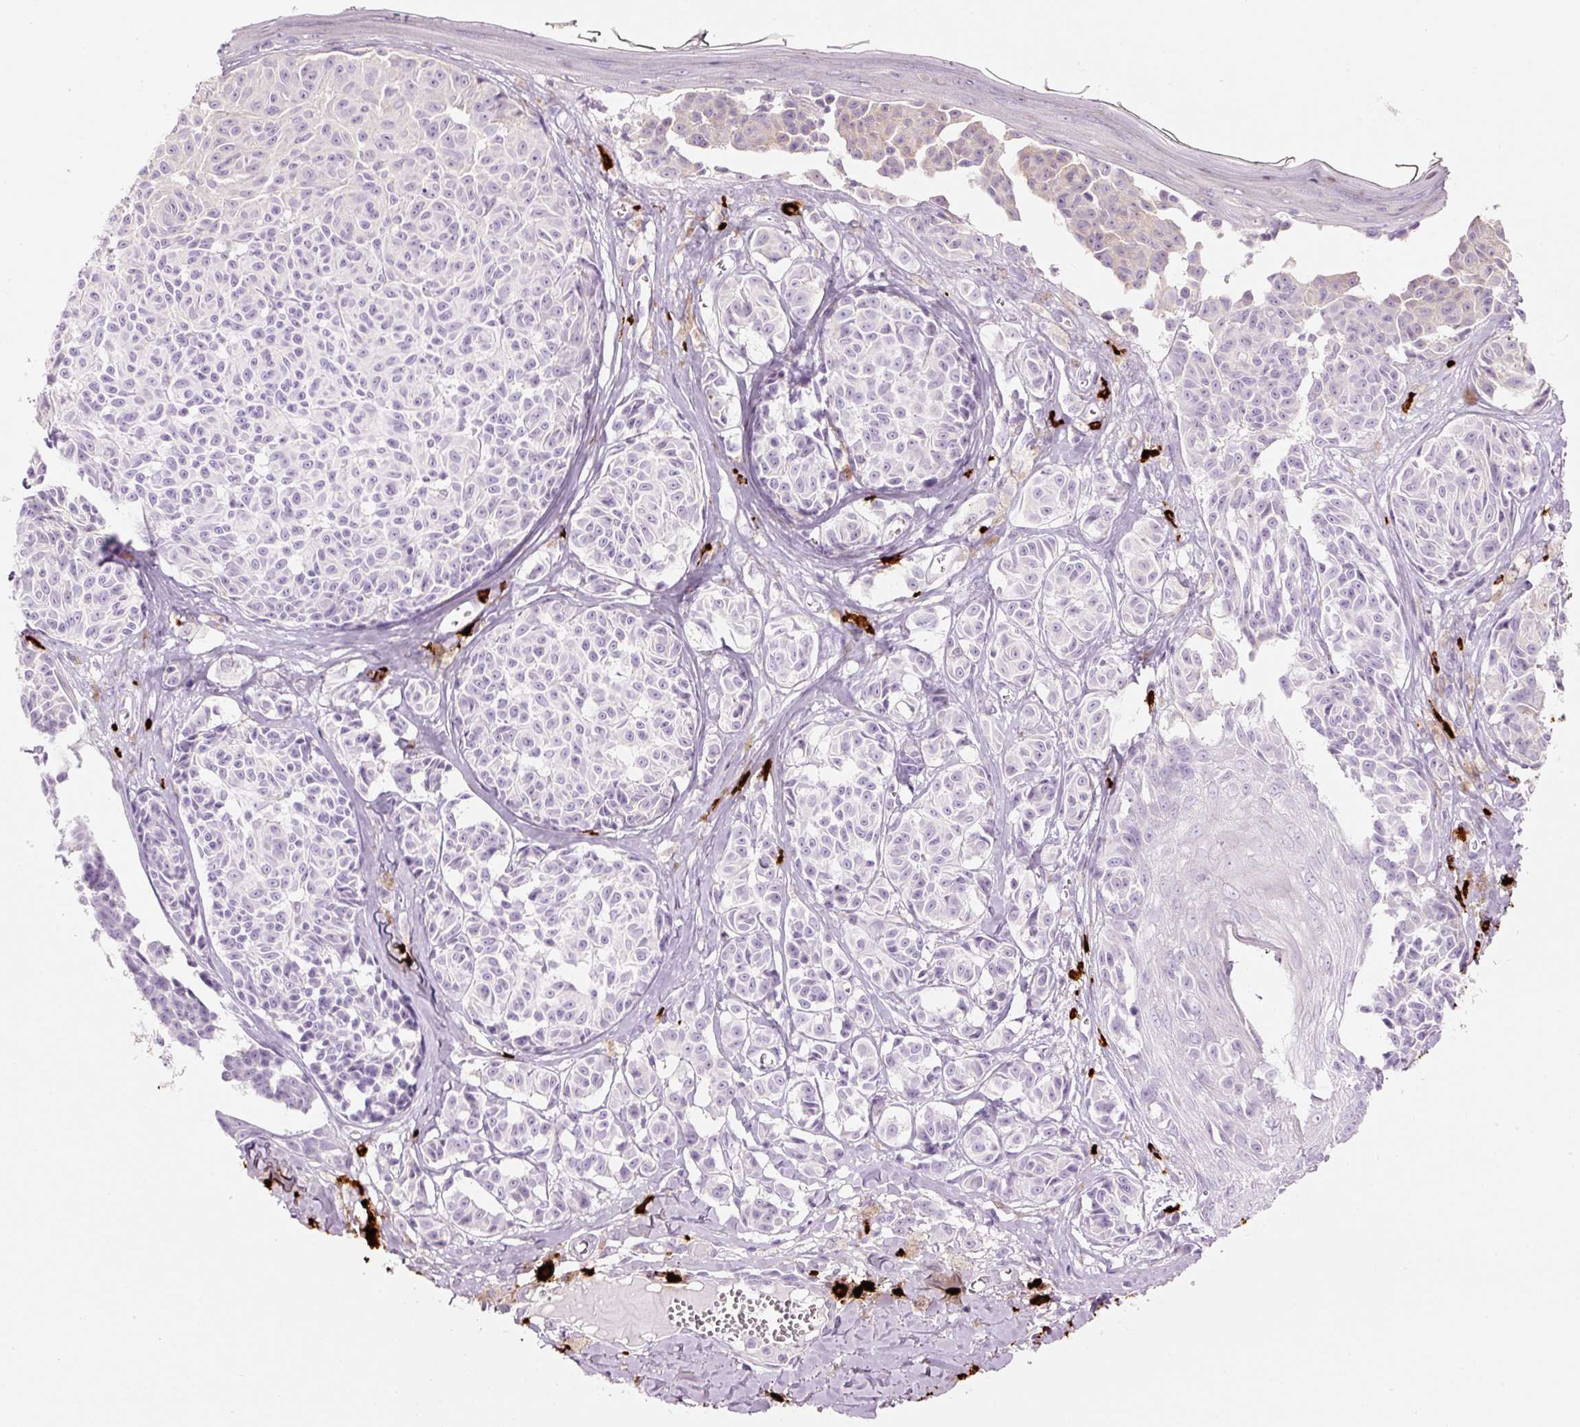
{"staining": {"intensity": "negative", "quantity": "none", "location": "none"}, "tissue": "melanoma", "cell_type": "Tumor cells", "image_type": "cancer", "snomed": [{"axis": "morphology", "description": "Malignant melanoma, NOS"}, {"axis": "topography", "description": "Skin"}], "caption": "Immunohistochemistry (IHC) photomicrograph of neoplastic tissue: human melanoma stained with DAB (3,3'-diaminobenzidine) displays no significant protein staining in tumor cells.", "gene": "CMA1", "patient": {"sex": "female", "age": 43}}